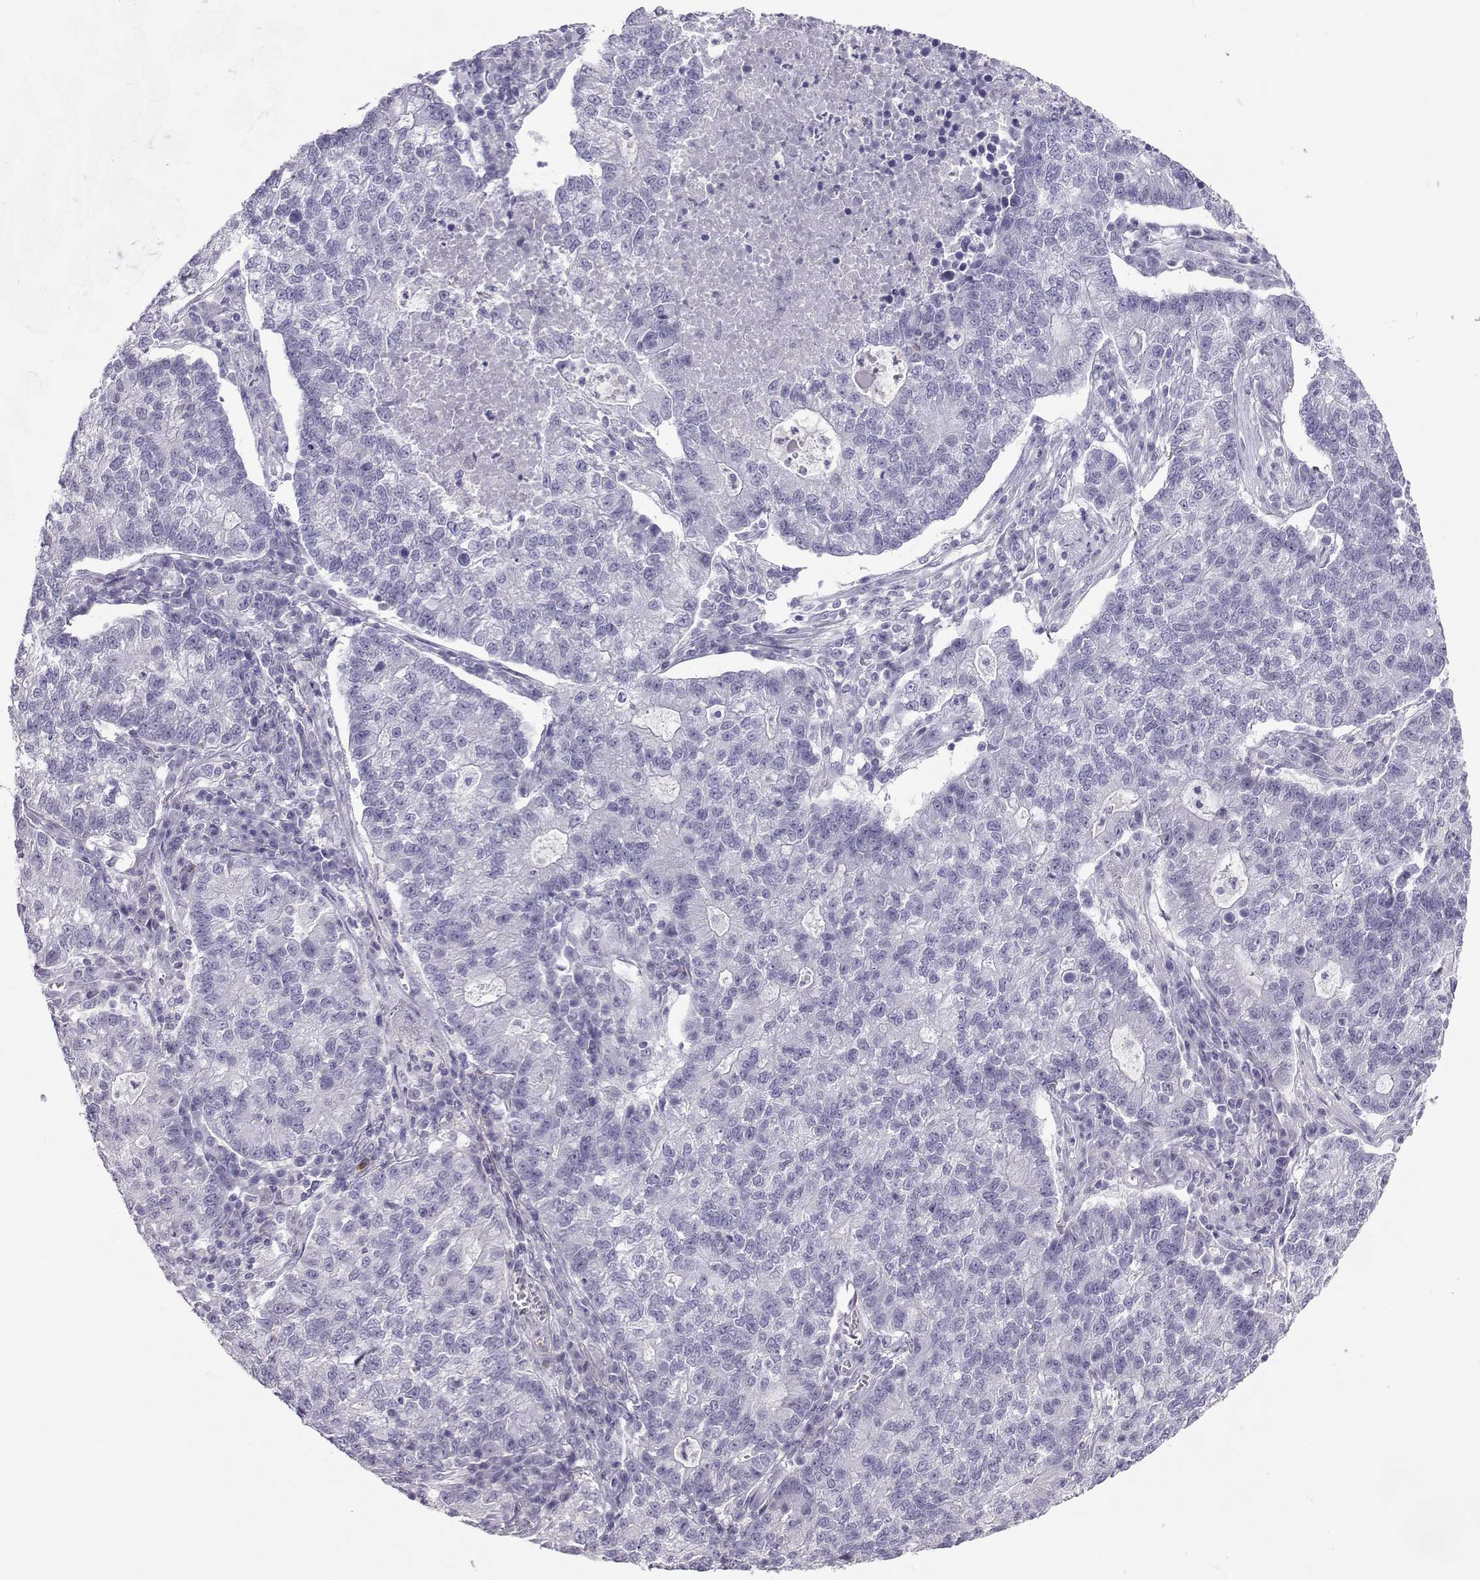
{"staining": {"intensity": "negative", "quantity": "none", "location": "none"}, "tissue": "lung cancer", "cell_type": "Tumor cells", "image_type": "cancer", "snomed": [{"axis": "morphology", "description": "Adenocarcinoma, NOS"}, {"axis": "topography", "description": "Lung"}], "caption": "Adenocarcinoma (lung) stained for a protein using immunohistochemistry reveals no staining tumor cells.", "gene": "TRPM7", "patient": {"sex": "male", "age": 57}}